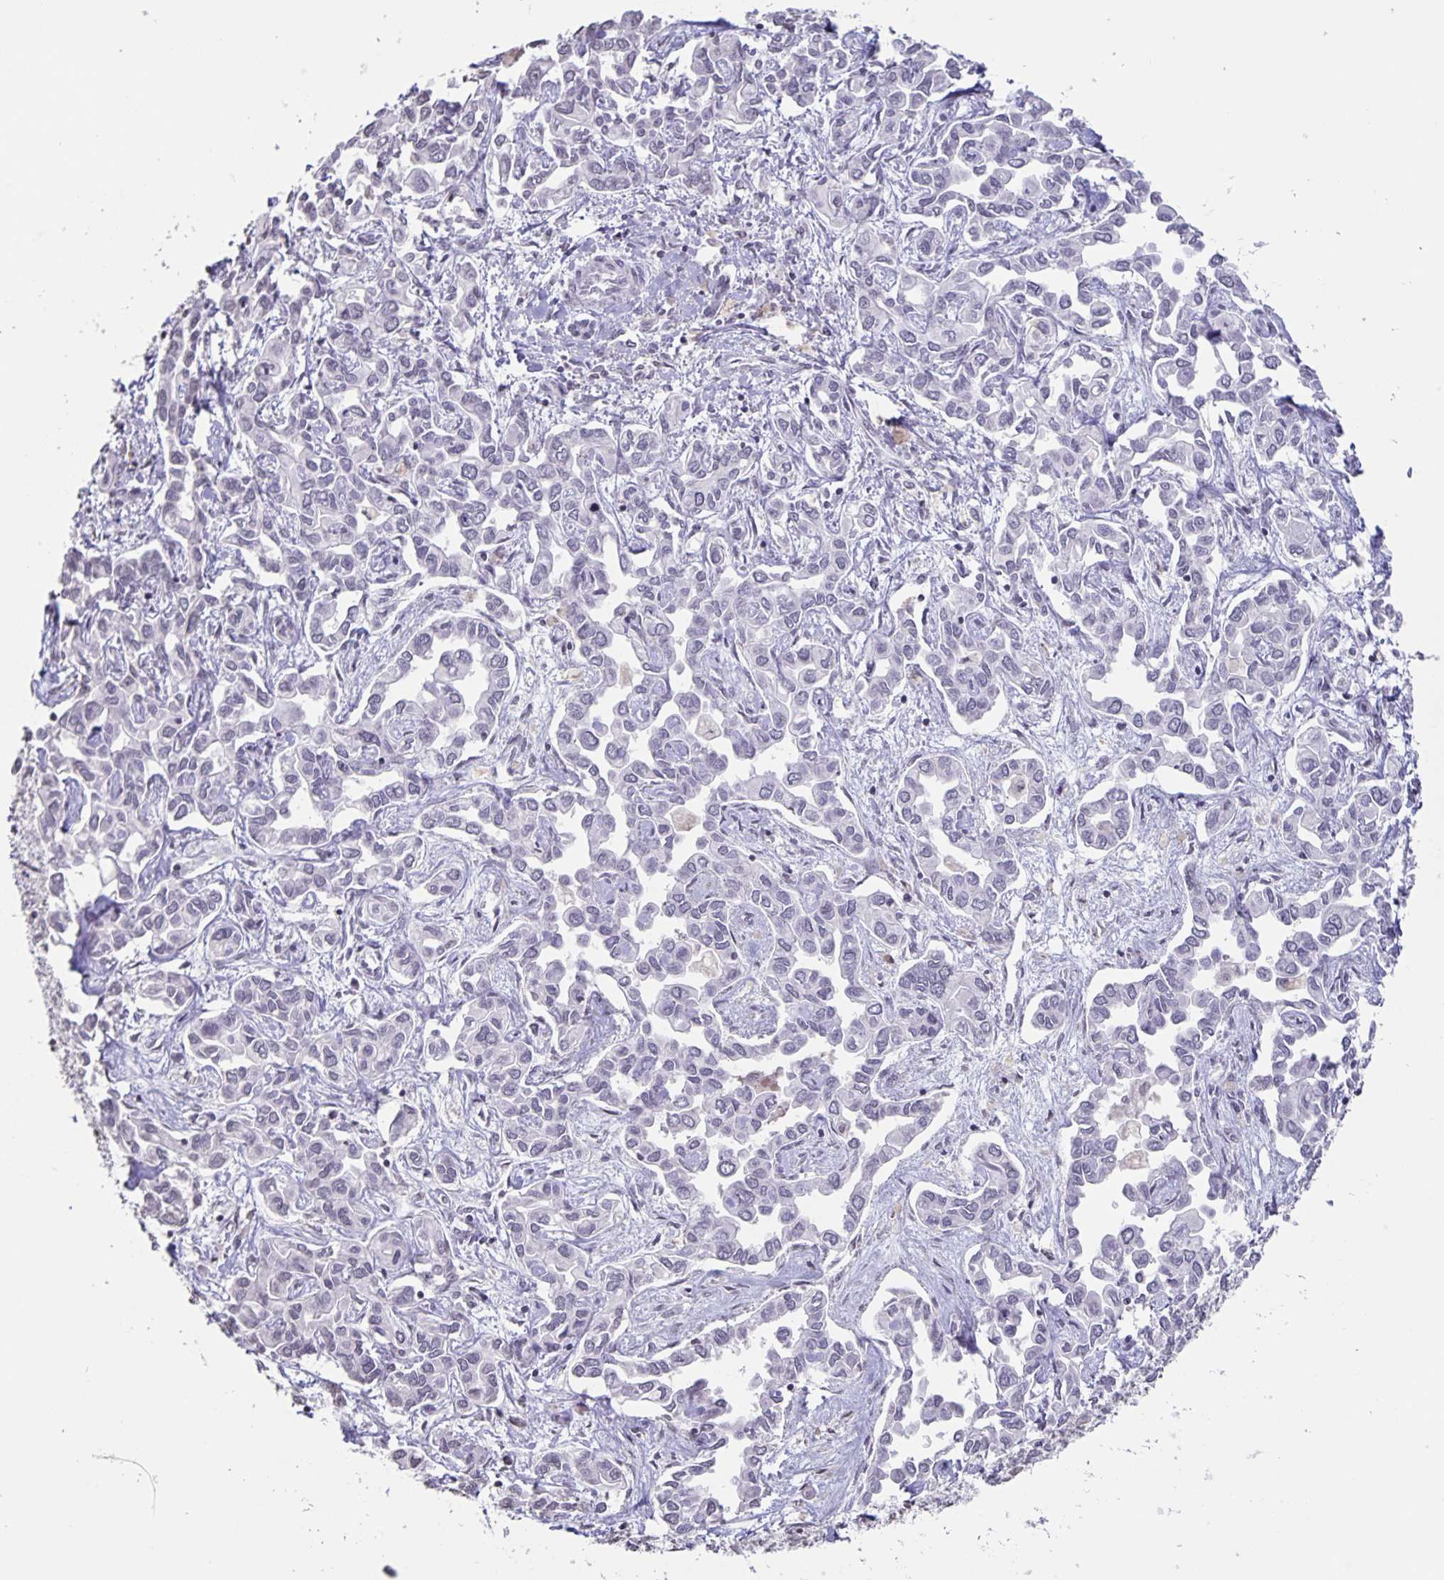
{"staining": {"intensity": "negative", "quantity": "none", "location": "none"}, "tissue": "liver cancer", "cell_type": "Tumor cells", "image_type": "cancer", "snomed": [{"axis": "morphology", "description": "Cholangiocarcinoma"}, {"axis": "topography", "description": "Liver"}], "caption": "Immunohistochemical staining of human liver cholangiocarcinoma shows no significant positivity in tumor cells.", "gene": "AQP4", "patient": {"sex": "female", "age": 64}}